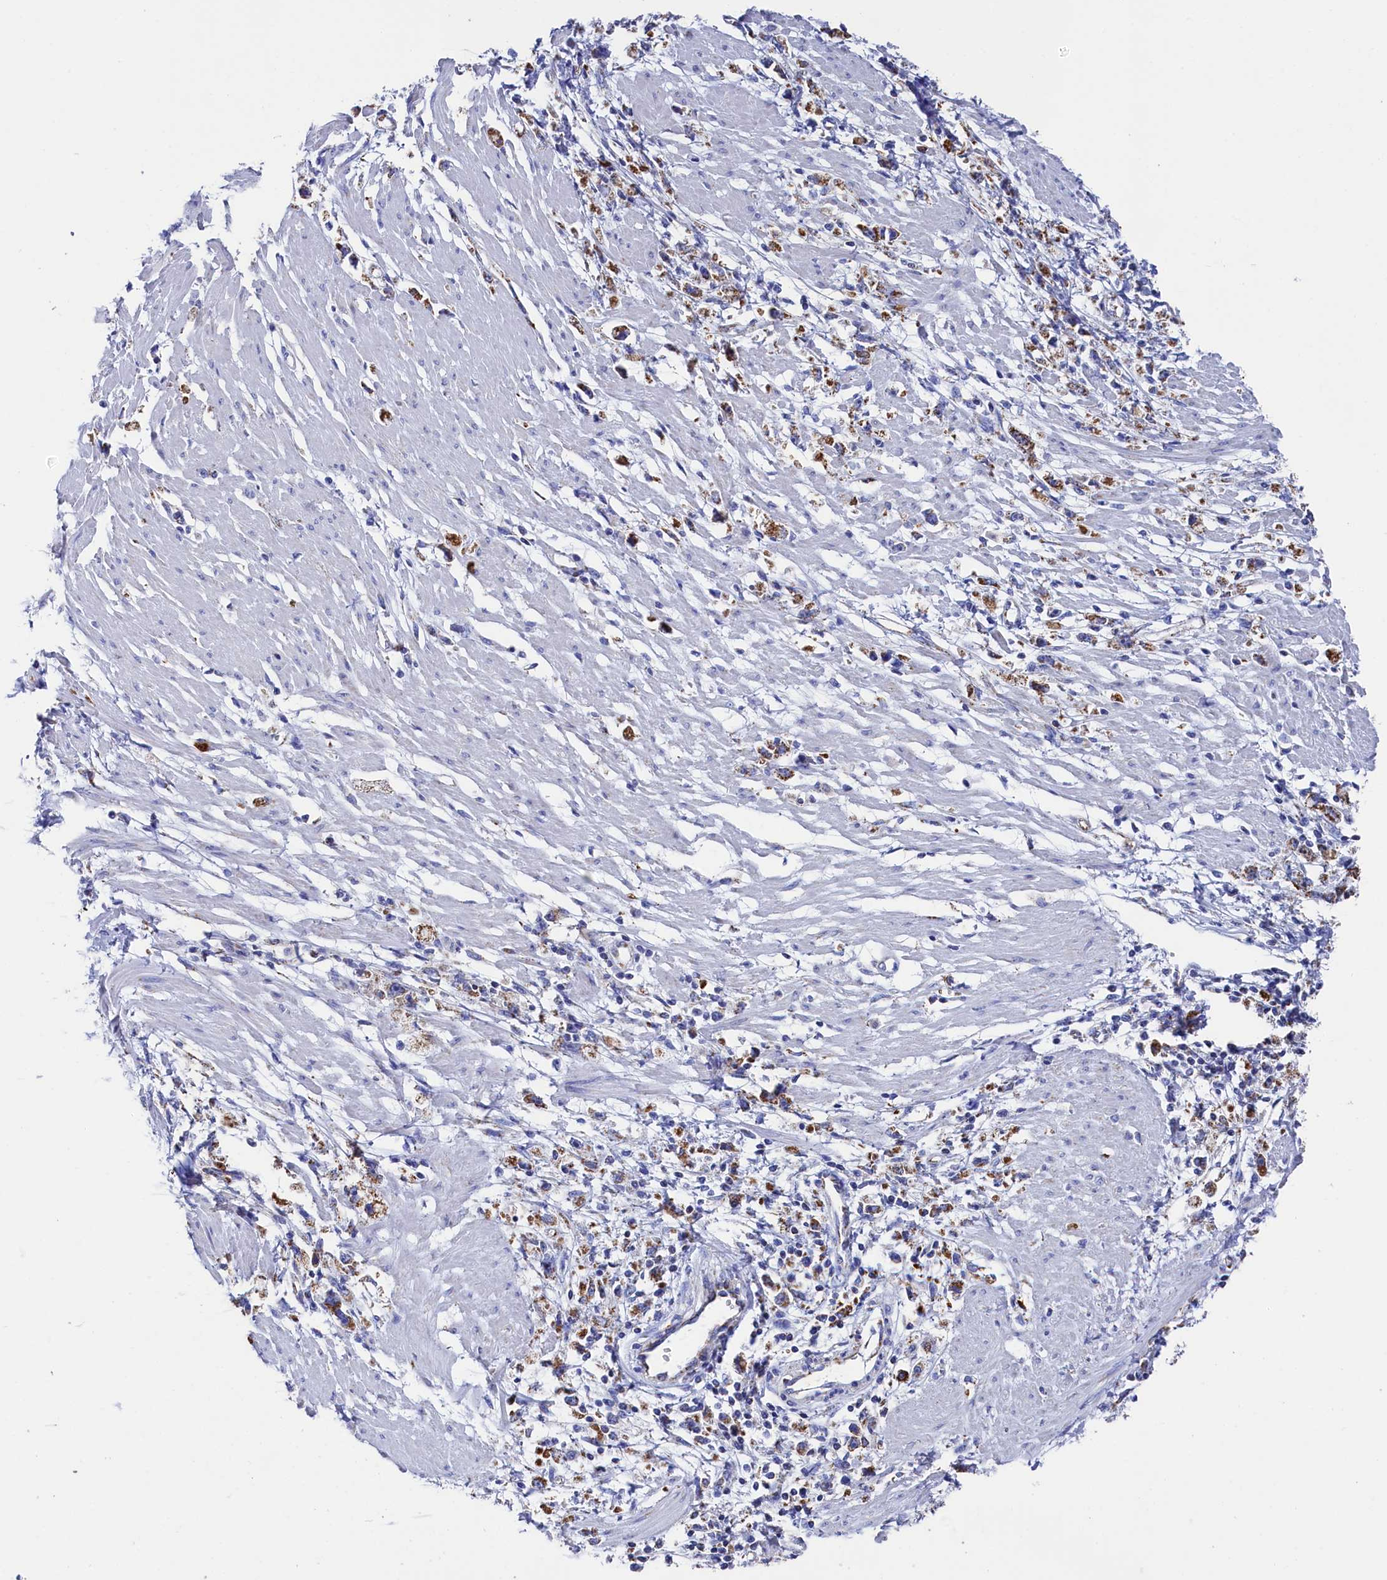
{"staining": {"intensity": "moderate", "quantity": ">75%", "location": "cytoplasmic/membranous"}, "tissue": "stomach cancer", "cell_type": "Tumor cells", "image_type": "cancer", "snomed": [{"axis": "morphology", "description": "Adenocarcinoma, NOS"}, {"axis": "topography", "description": "Stomach"}], "caption": "Protein staining of stomach cancer (adenocarcinoma) tissue reveals moderate cytoplasmic/membranous positivity in approximately >75% of tumor cells.", "gene": "MMAB", "patient": {"sex": "female", "age": 59}}